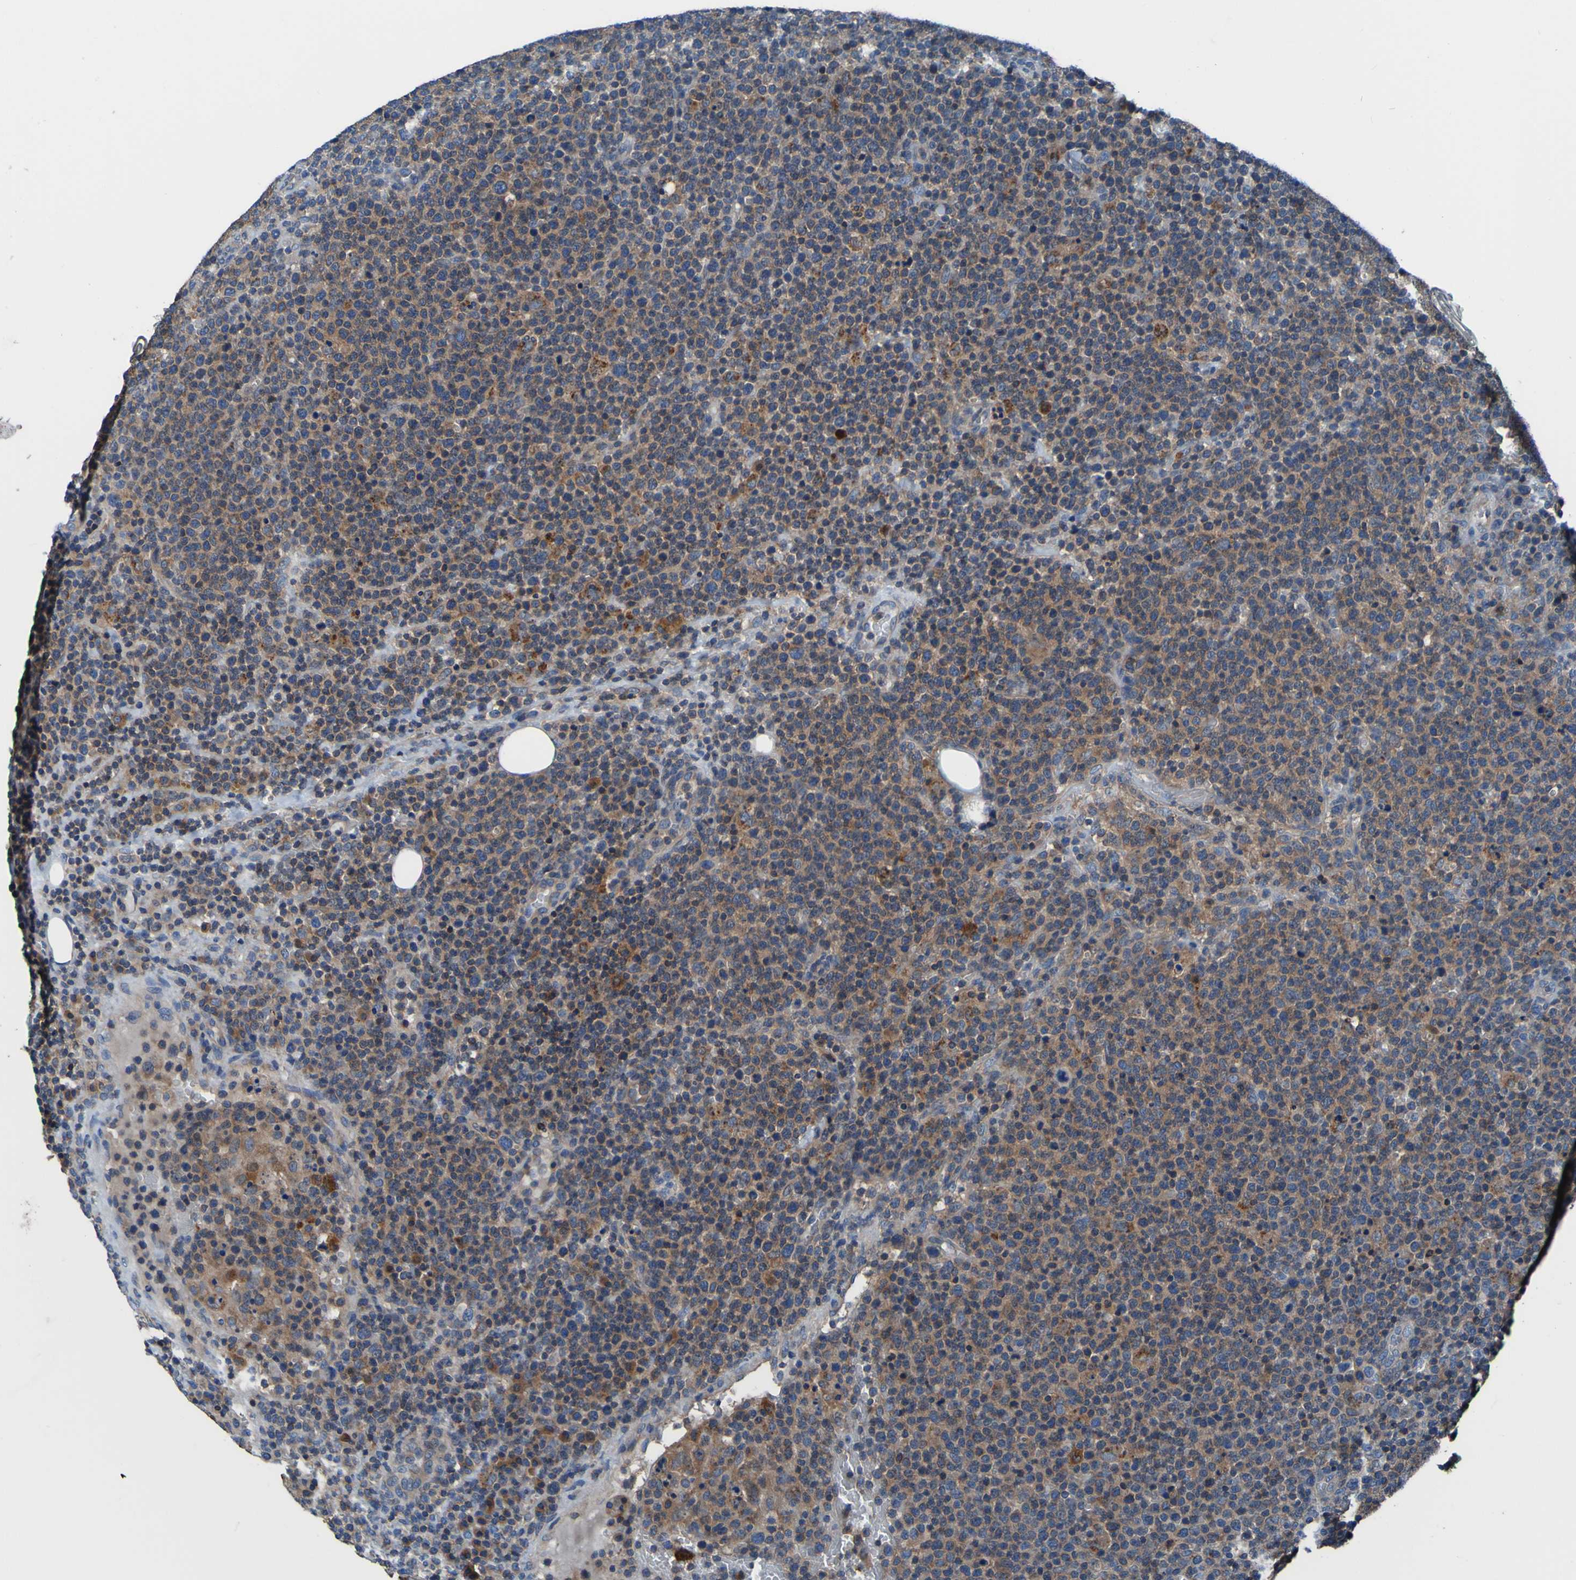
{"staining": {"intensity": "moderate", "quantity": ">75%", "location": "cytoplasmic/membranous"}, "tissue": "lymphoma", "cell_type": "Tumor cells", "image_type": "cancer", "snomed": [{"axis": "morphology", "description": "Malignant lymphoma, non-Hodgkin's type, High grade"}, {"axis": "topography", "description": "Lymph node"}], "caption": "Immunohistochemistry (IHC) staining of lymphoma, which displays medium levels of moderate cytoplasmic/membranous positivity in approximately >75% of tumor cells indicating moderate cytoplasmic/membranous protein expression. The staining was performed using DAB (brown) for protein detection and nuclei were counterstained in hematoxylin (blue).", "gene": "RAB5B", "patient": {"sex": "male", "age": 61}}